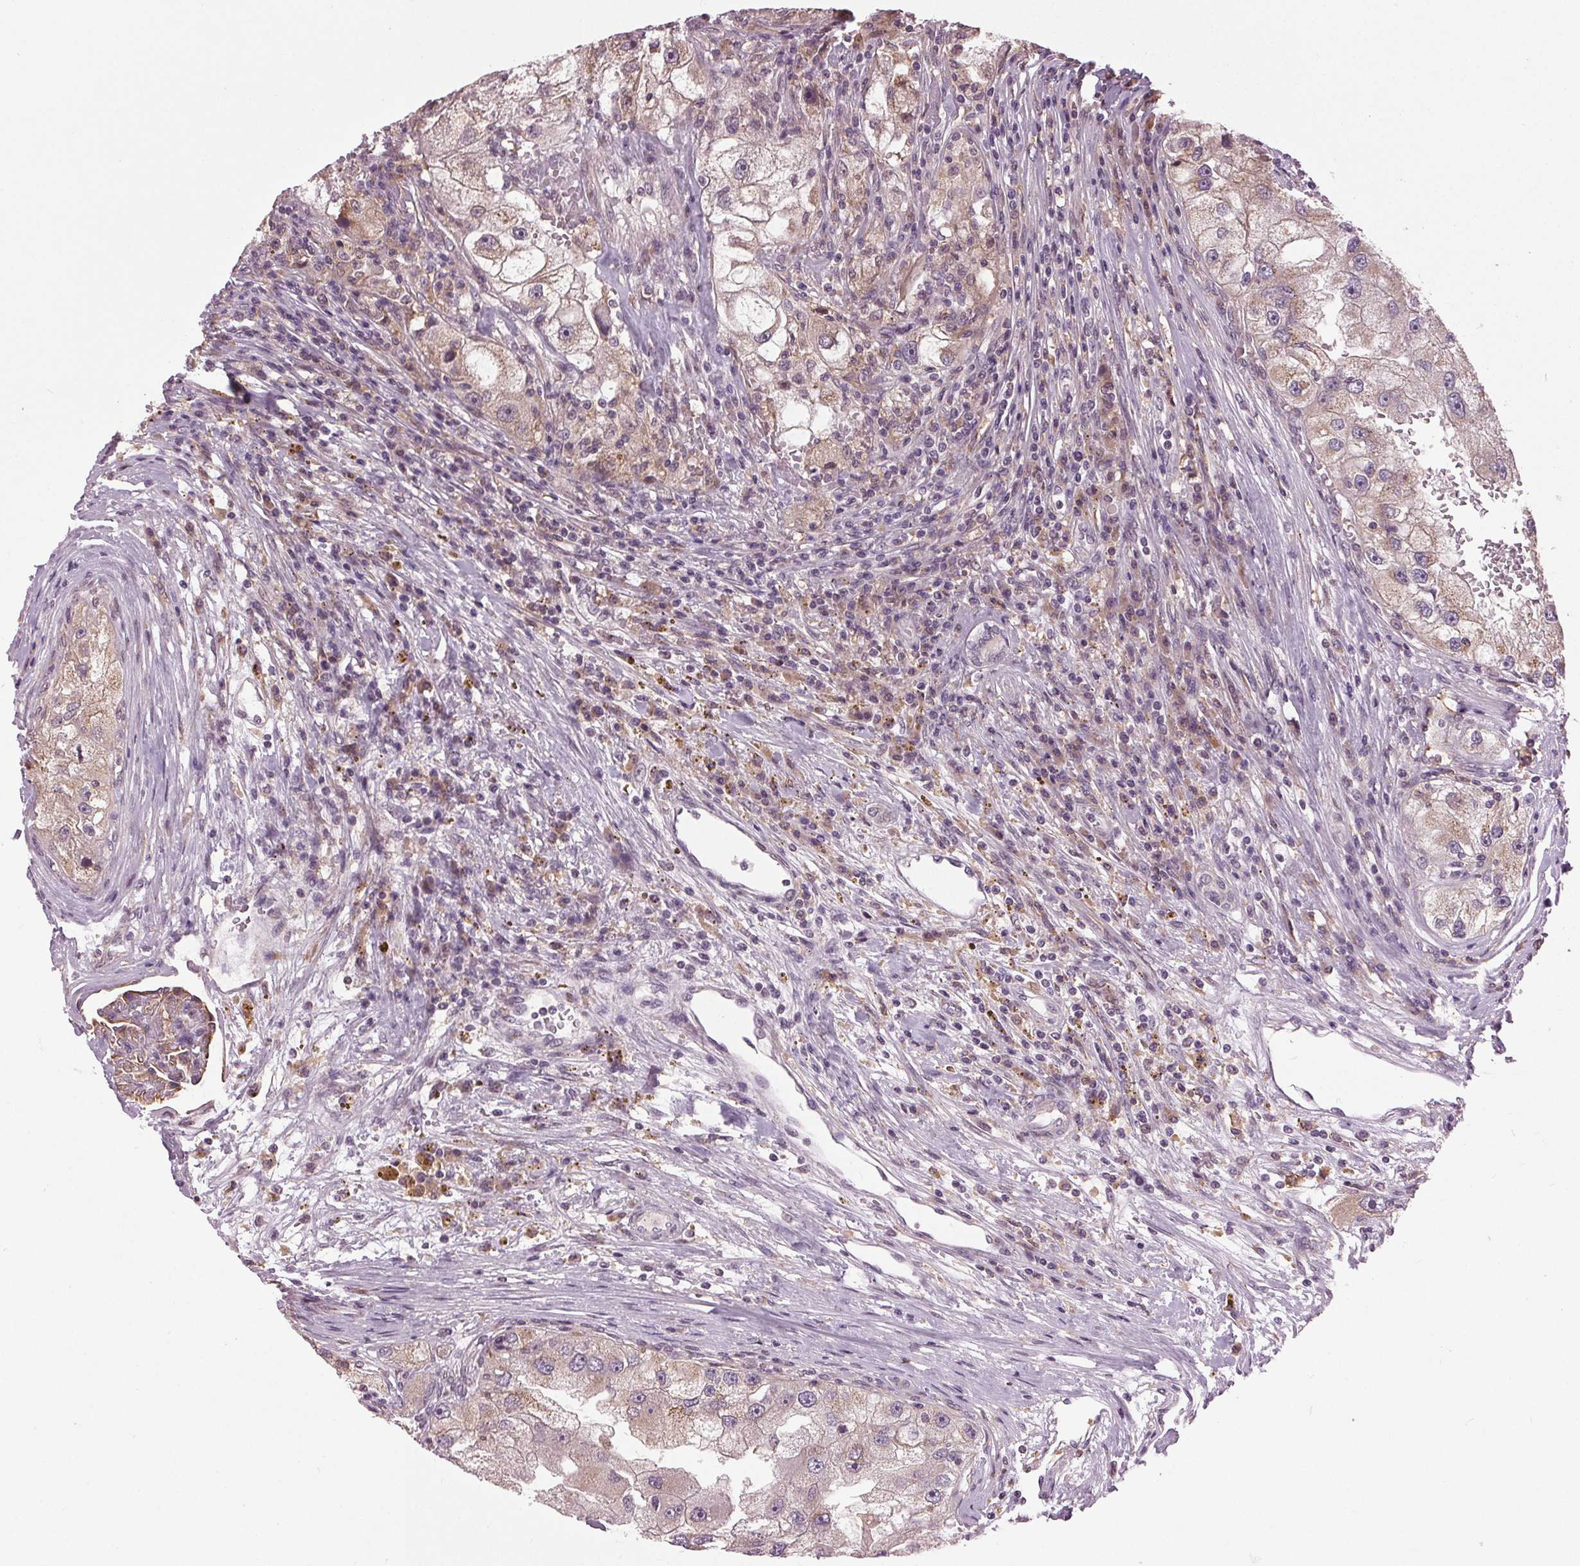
{"staining": {"intensity": "weak", "quantity": "25%-75%", "location": "cytoplasmic/membranous"}, "tissue": "renal cancer", "cell_type": "Tumor cells", "image_type": "cancer", "snomed": [{"axis": "morphology", "description": "Adenocarcinoma, NOS"}, {"axis": "topography", "description": "Kidney"}], "caption": "Protein expression analysis of renal adenocarcinoma reveals weak cytoplasmic/membranous positivity in about 25%-75% of tumor cells. (Stains: DAB (3,3'-diaminobenzidine) in brown, nuclei in blue, Microscopy: brightfield microscopy at high magnification).", "gene": "BSDC1", "patient": {"sex": "male", "age": 63}}